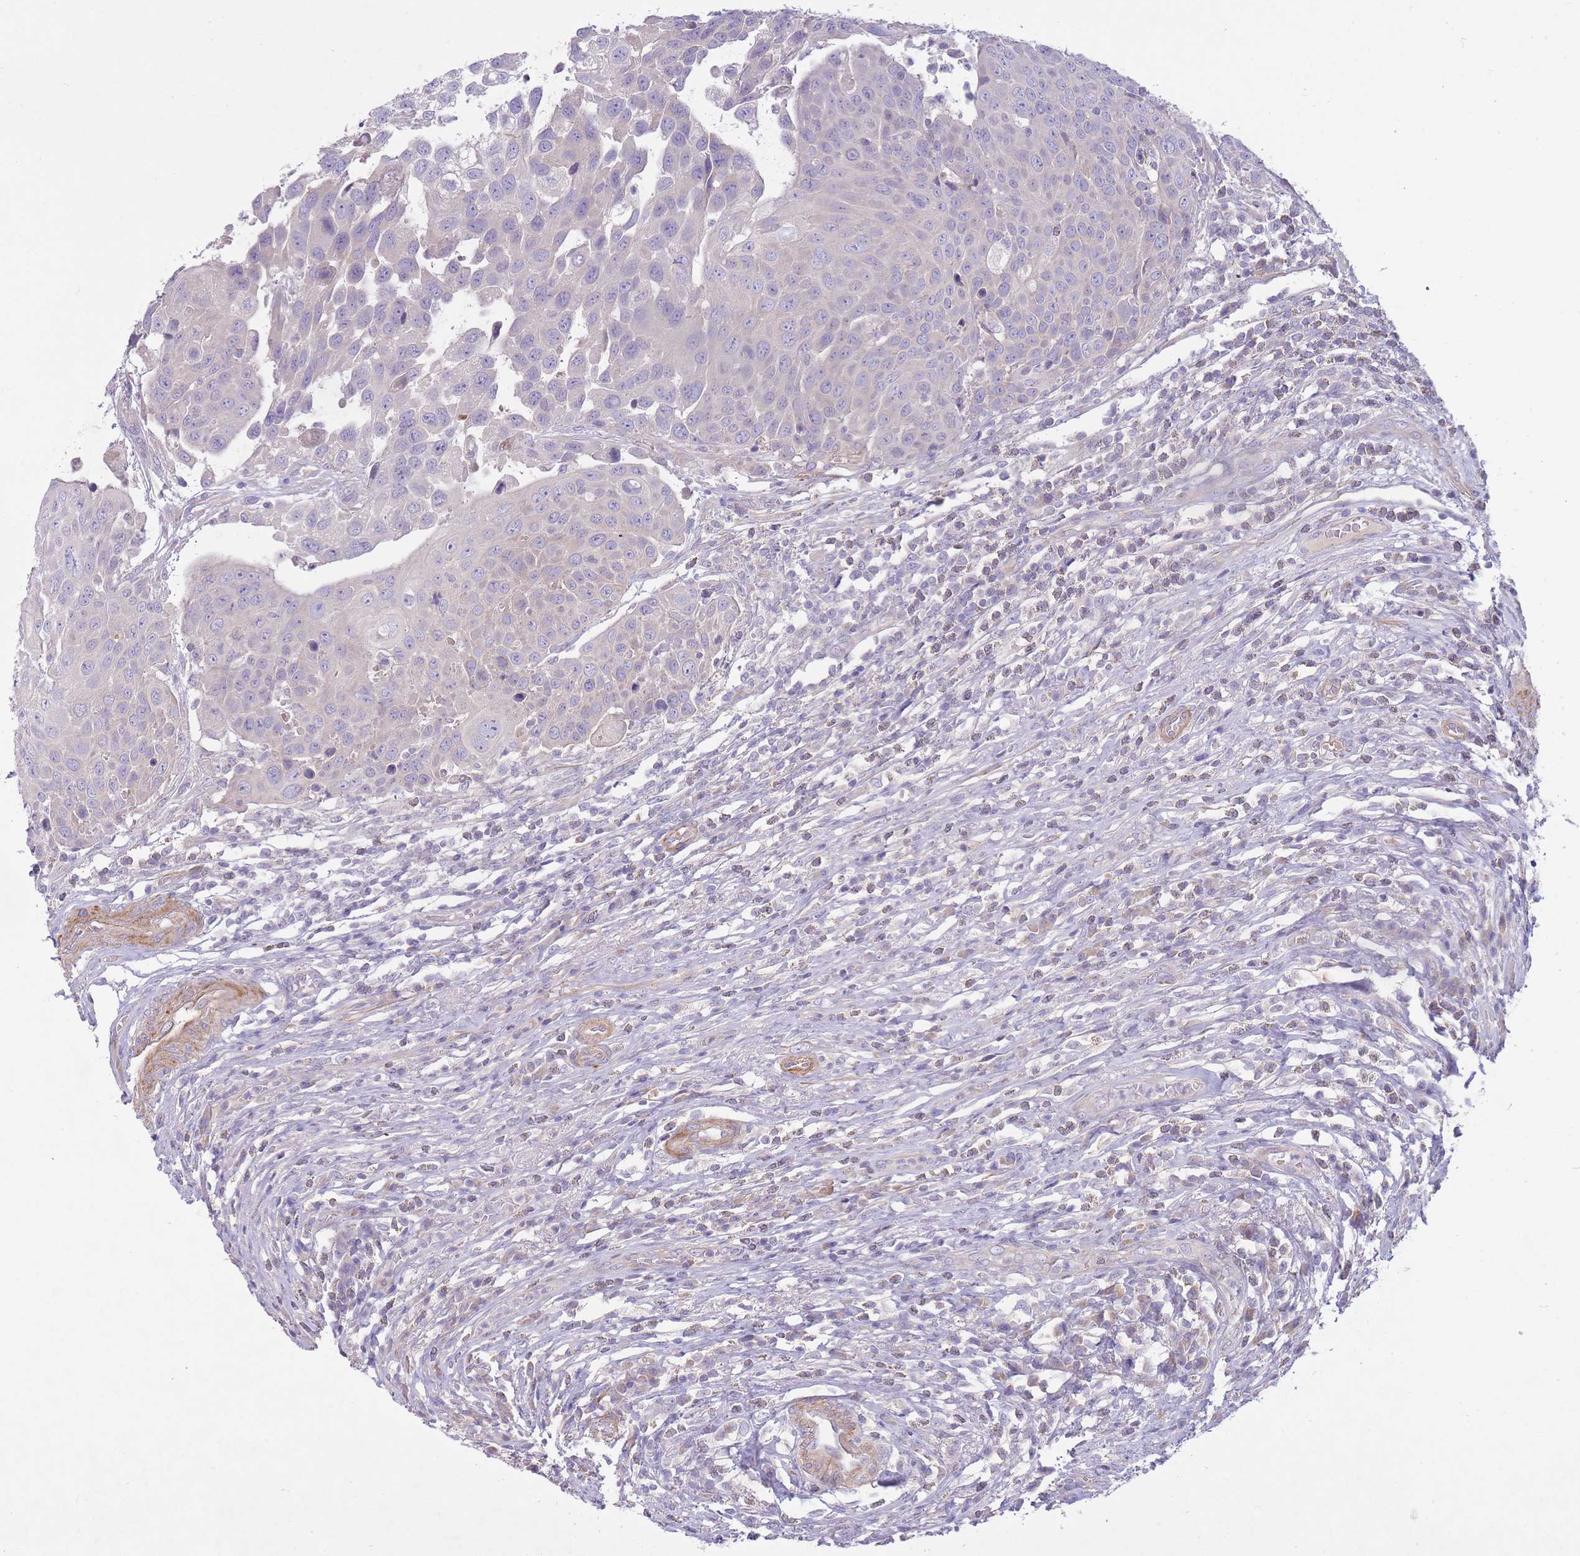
{"staining": {"intensity": "negative", "quantity": "none", "location": "none"}, "tissue": "urothelial cancer", "cell_type": "Tumor cells", "image_type": "cancer", "snomed": [{"axis": "morphology", "description": "Urothelial carcinoma, High grade"}, {"axis": "topography", "description": "Urinary bladder"}], "caption": "Immunohistochemical staining of human high-grade urothelial carcinoma displays no significant expression in tumor cells.", "gene": "PNPLA5", "patient": {"sex": "female", "age": 70}}